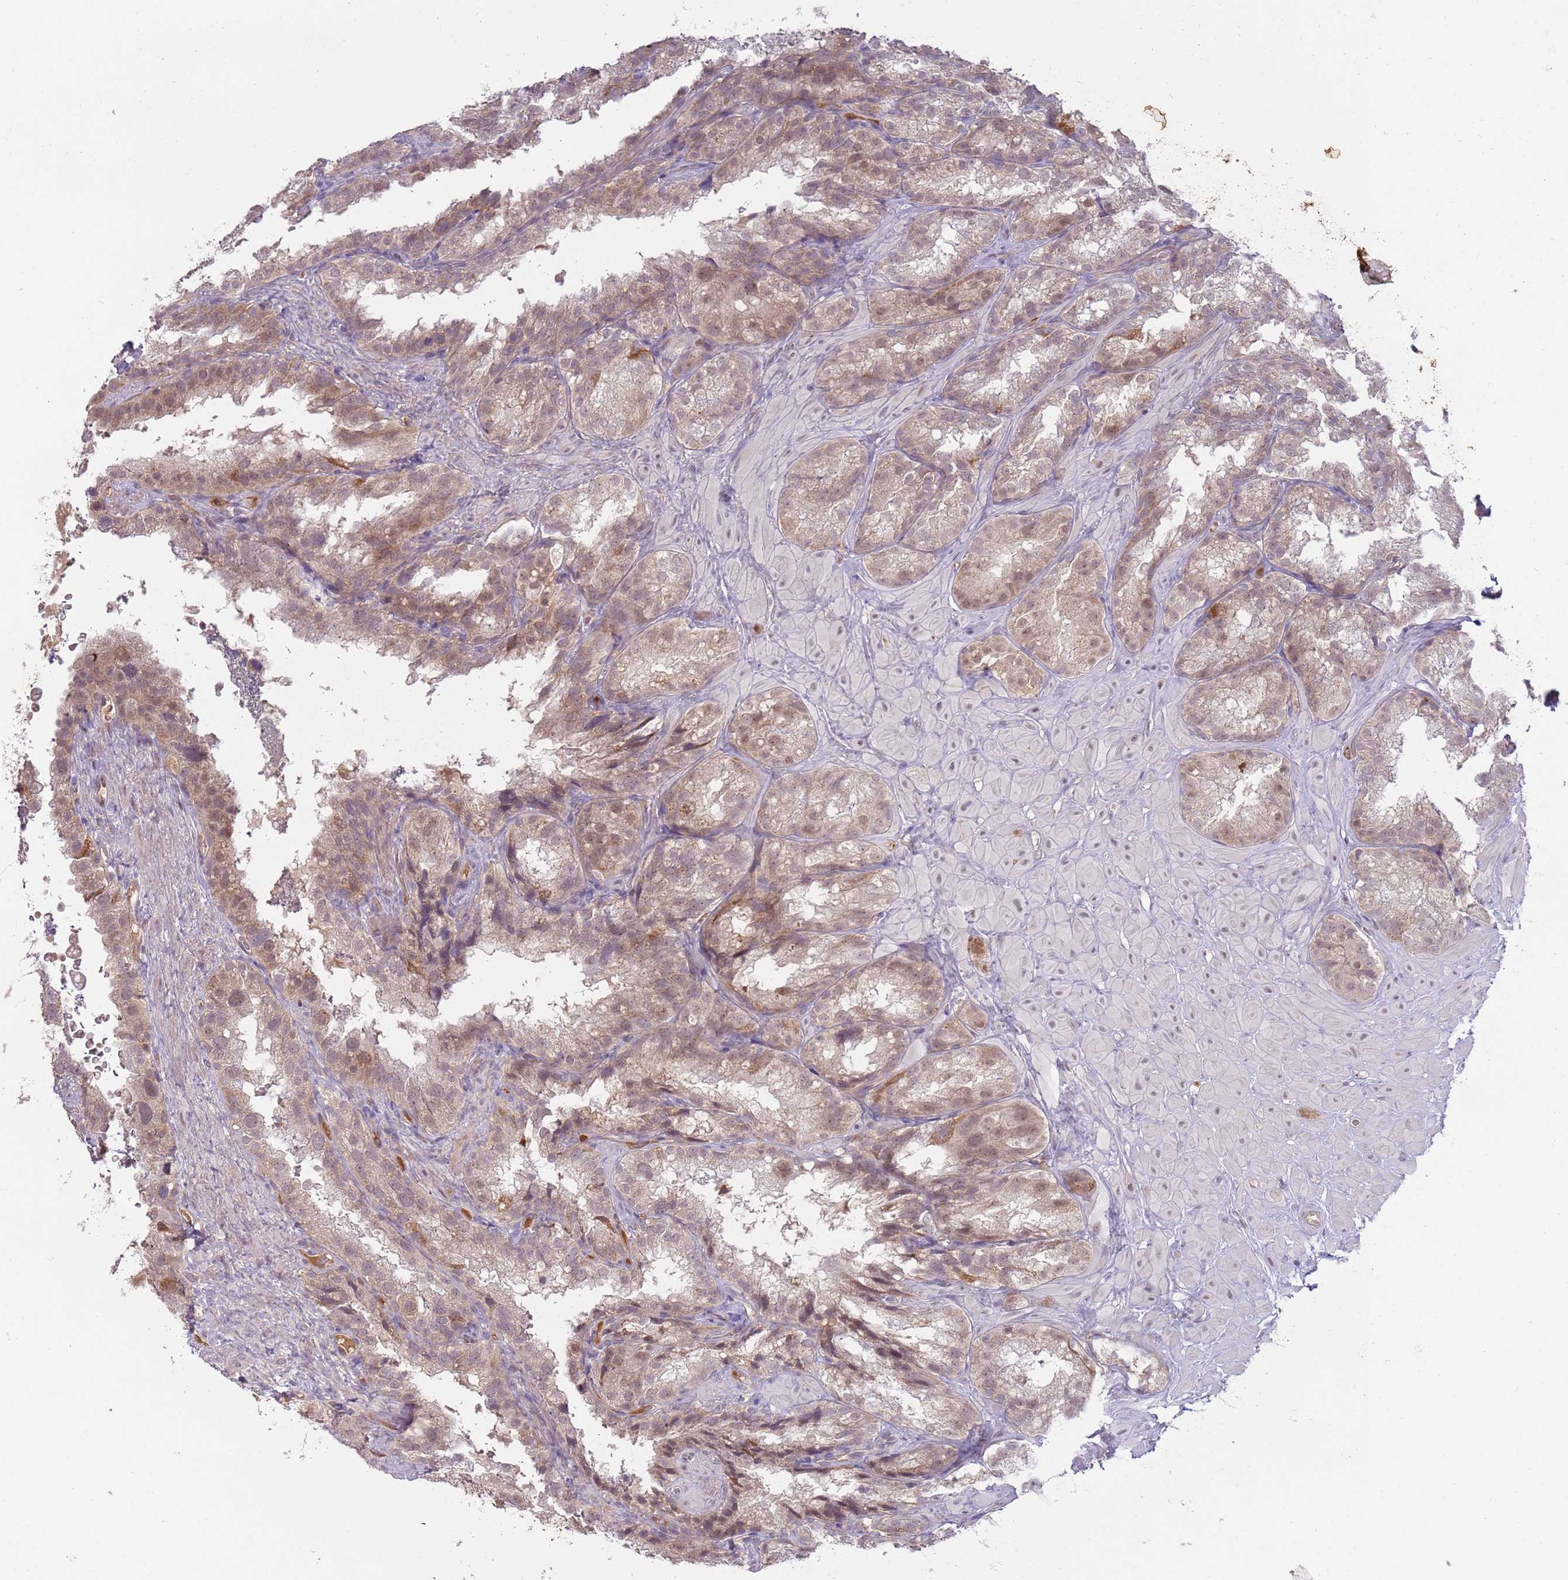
{"staining": {"intensity": "moderate", "quantity": "25%-75%", "location": "nuclear"}, "tissue": "seminal vesicle", "cell_type": "Glandular cells", "image_type": "normal", "snomed": [{"axis": "morphology", "description": "Normal tissue, NOS"}, {"axis": "topography", "description": "Seminal veicle"}], "caption": "High-magnification brightfield microscopy of unremarkable seminal vesicle stained with DAB (brown) and counterstained with hematoxylin (blue). glandular cells exhibit moderate nuclear expression is appreciated in about25%-75% of cells. Using DAB (3,3'-diaminobenzidine) (brown) and hematoxylin (blue) stains, captured at high magnification using brightfield microscopy.", "gene": "NBPF4", "patient": {"sex": "male", "age": 58}}